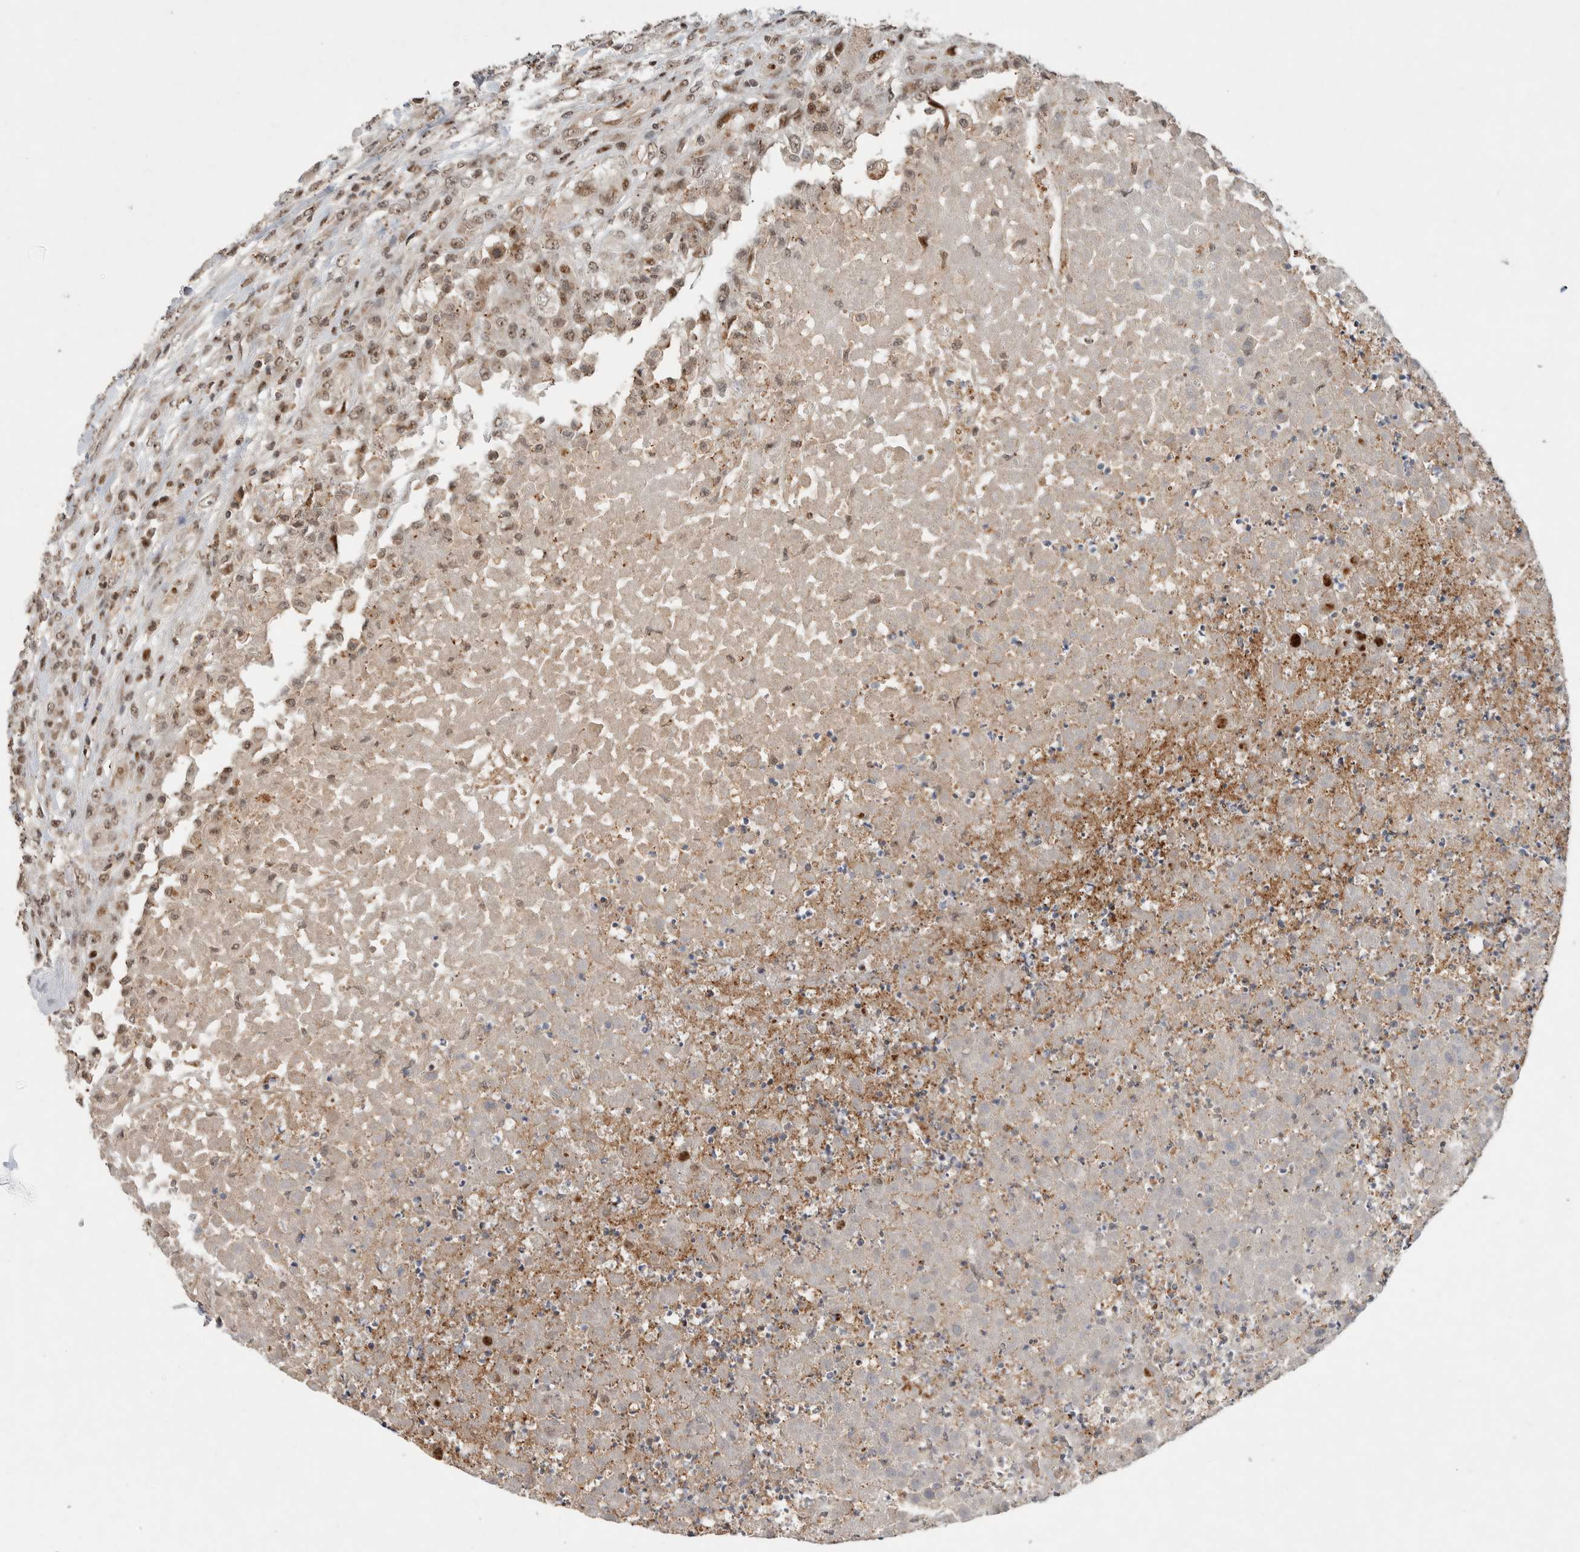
{"staining": {"intensity": "weak", "quantity": "<25%", "location": "nuclear"}, "tissue": "testis cancer", "cell_type": "Tumor cells", "image_type": "cancer", "snomed": [{"axis": "morphology", "description": "Seminoma, NOS"}, {"axis": "topography", "description": "Testis"}], "caption": "Immunohistochemical staining of human testis cancer demonstrates no significant positivity in tumor cells.", "gene": "ZNF521", "patient": {"sex": "male", "age": 59}}